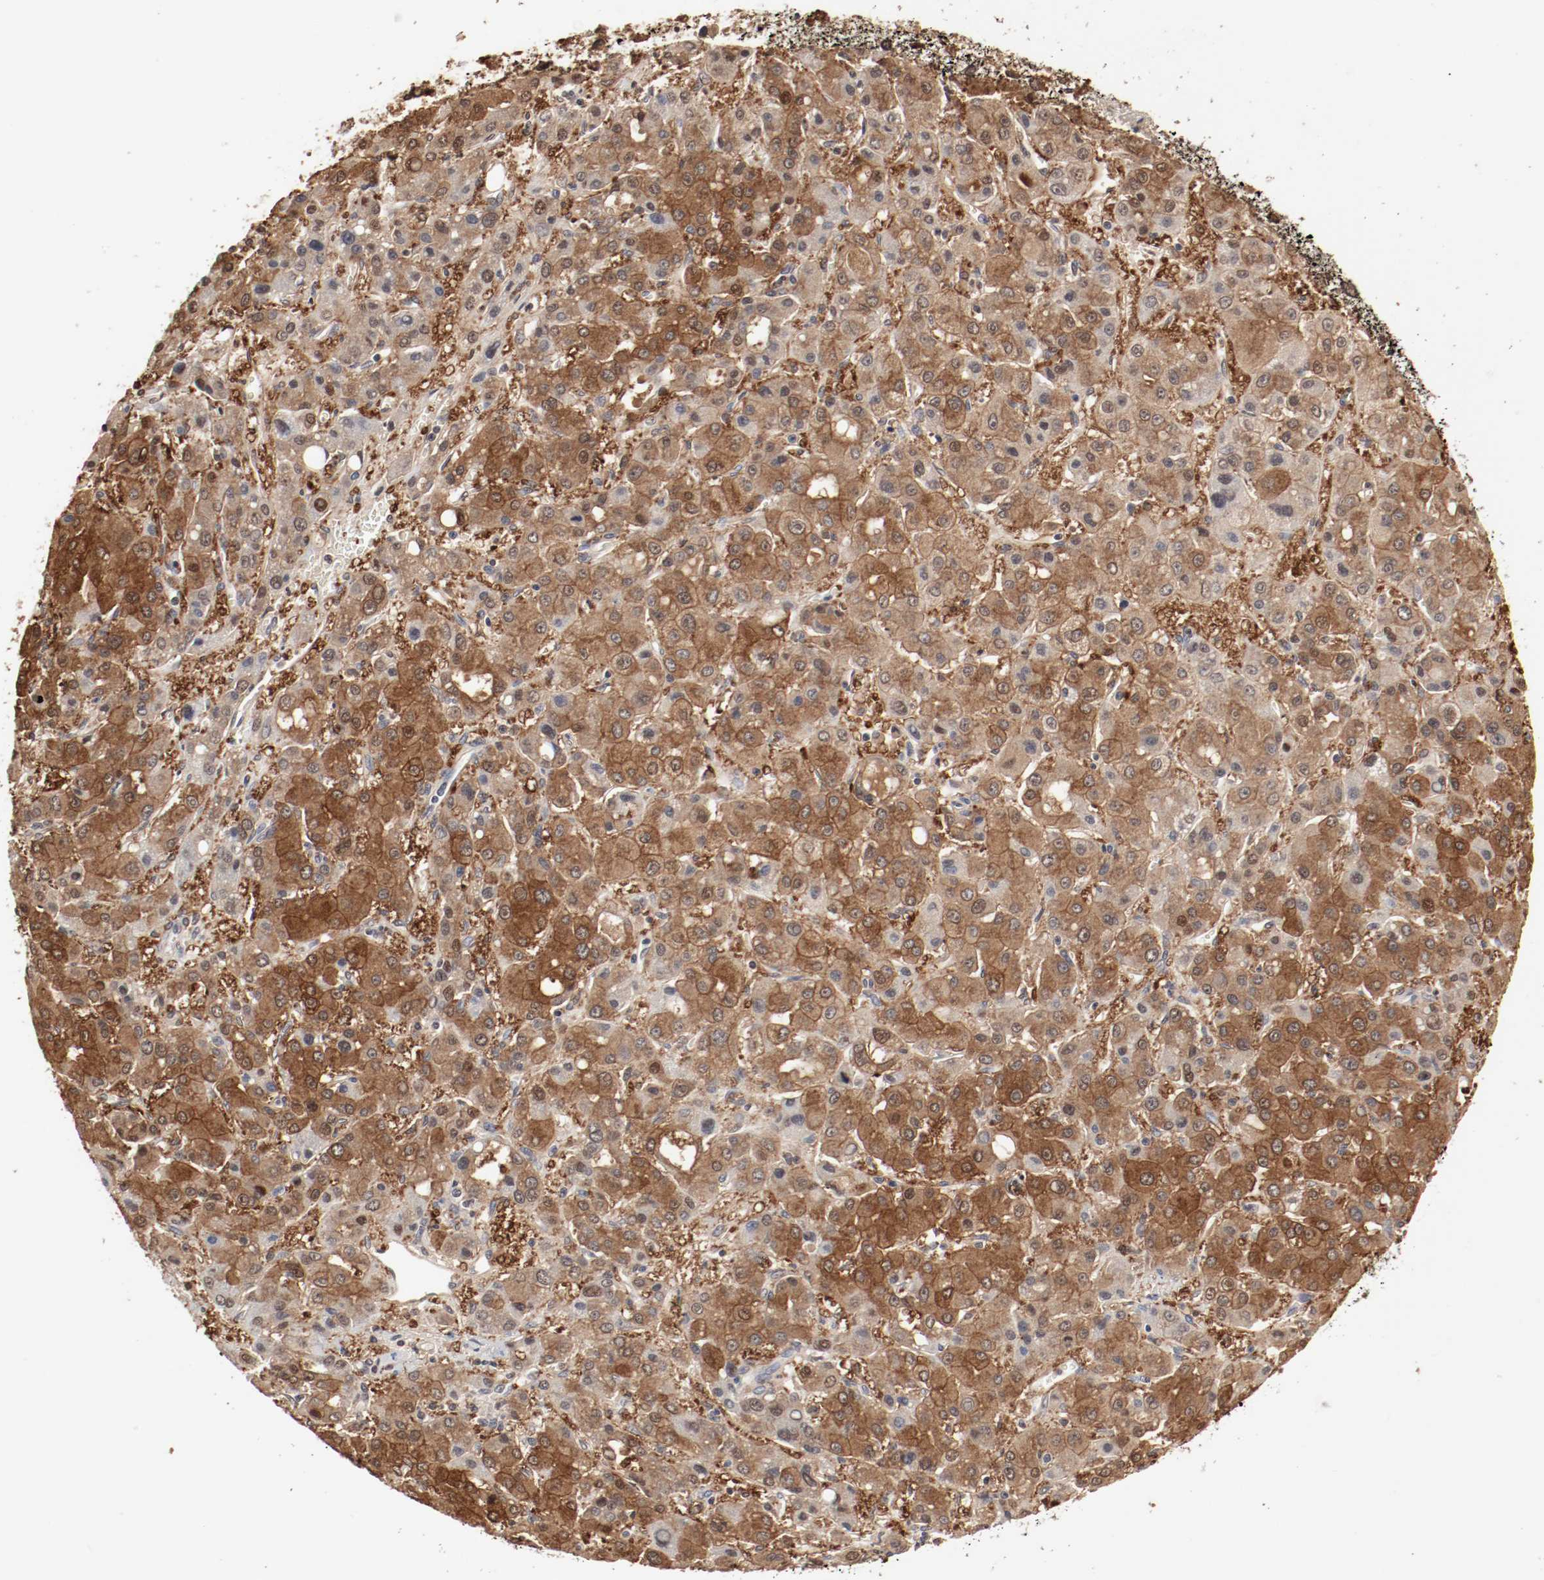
{"staining": {"intensity": "moderate", "quantity": ">75%", "location": "cytoplasmic/membranous,nuclear"}, "tissue": "liver cancer", "cell_type": "Tumor cells", "image_type": "cancer", "snomed": [{"axis": "morphology", "description": "Carcinoma, Hepatocellular, NOS"}, {"axis": "topography", "description": "Liver"}], "caption": "Immunohistochemical staining of human liver cancer (hepatocellular carcinoma) shows medium levels of moderate cytoplasmic/membranous and nuclear positivity in approximately >75% of tumor cells. (IHC, brightfield microscopy, high magnification).", "gene": "WASL", "patient": {"sex": "male", "age": 55}}